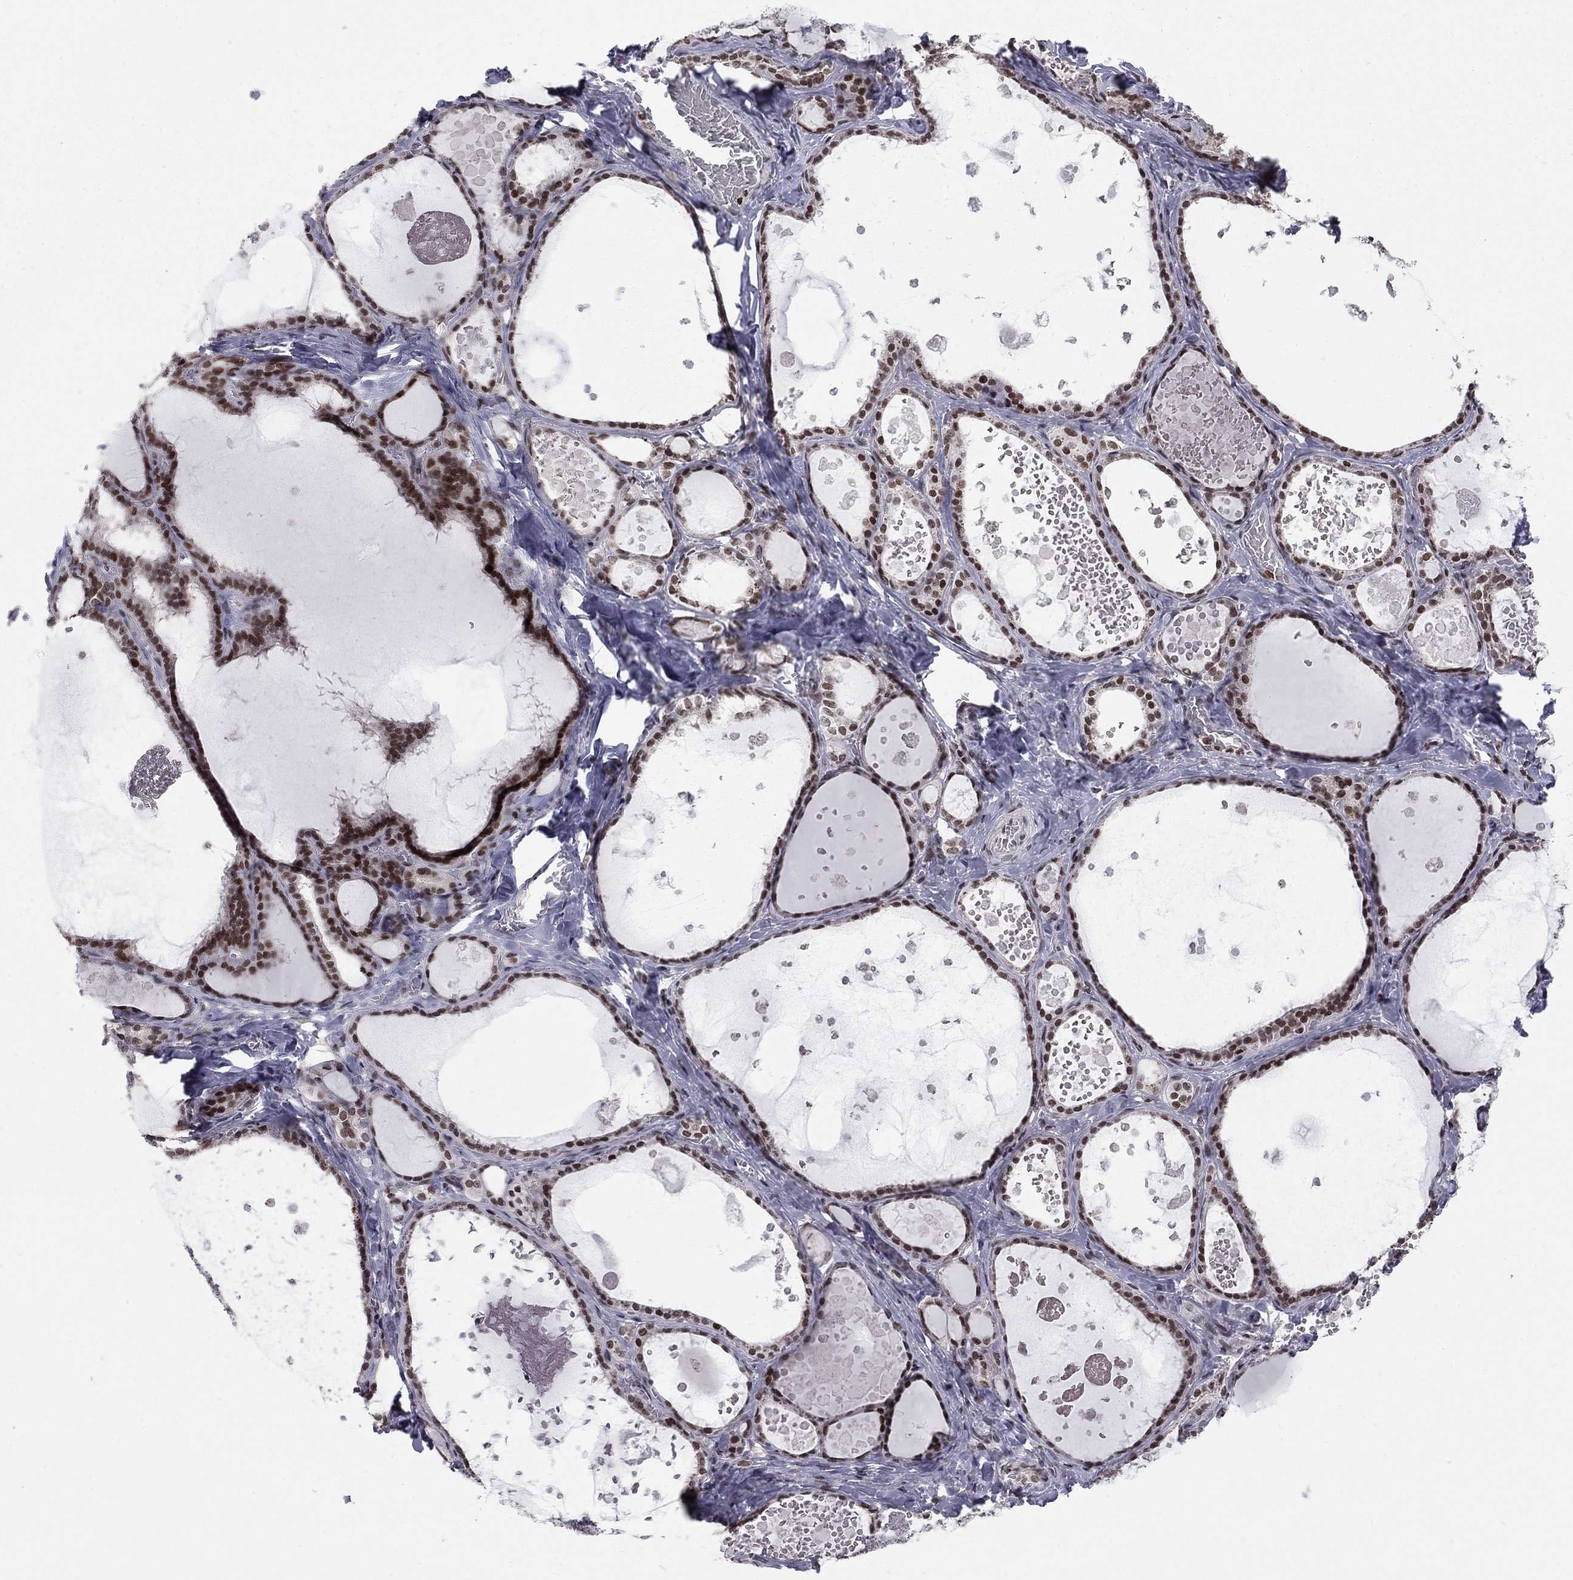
{"staining": {"intensity": "strong", "quantity": ">75%", "location": "nuclear"}, "tissue": "thyroid gland", "cell_type": "Glandular cells", "image_type": "normal", "snomed": [{"axis": "morphology", "description": "Normal tissue, NOS"}, {"axis": "topography", "description": "Thyroid gland"}], "caption": "Immunohistochemical staining of normal human thyroid gland exhibits strong nuclear protein staining in about >75% of glandular cells.", "gene": "RNASEH2C", "patient": {"sex": "female", "age": 56}}